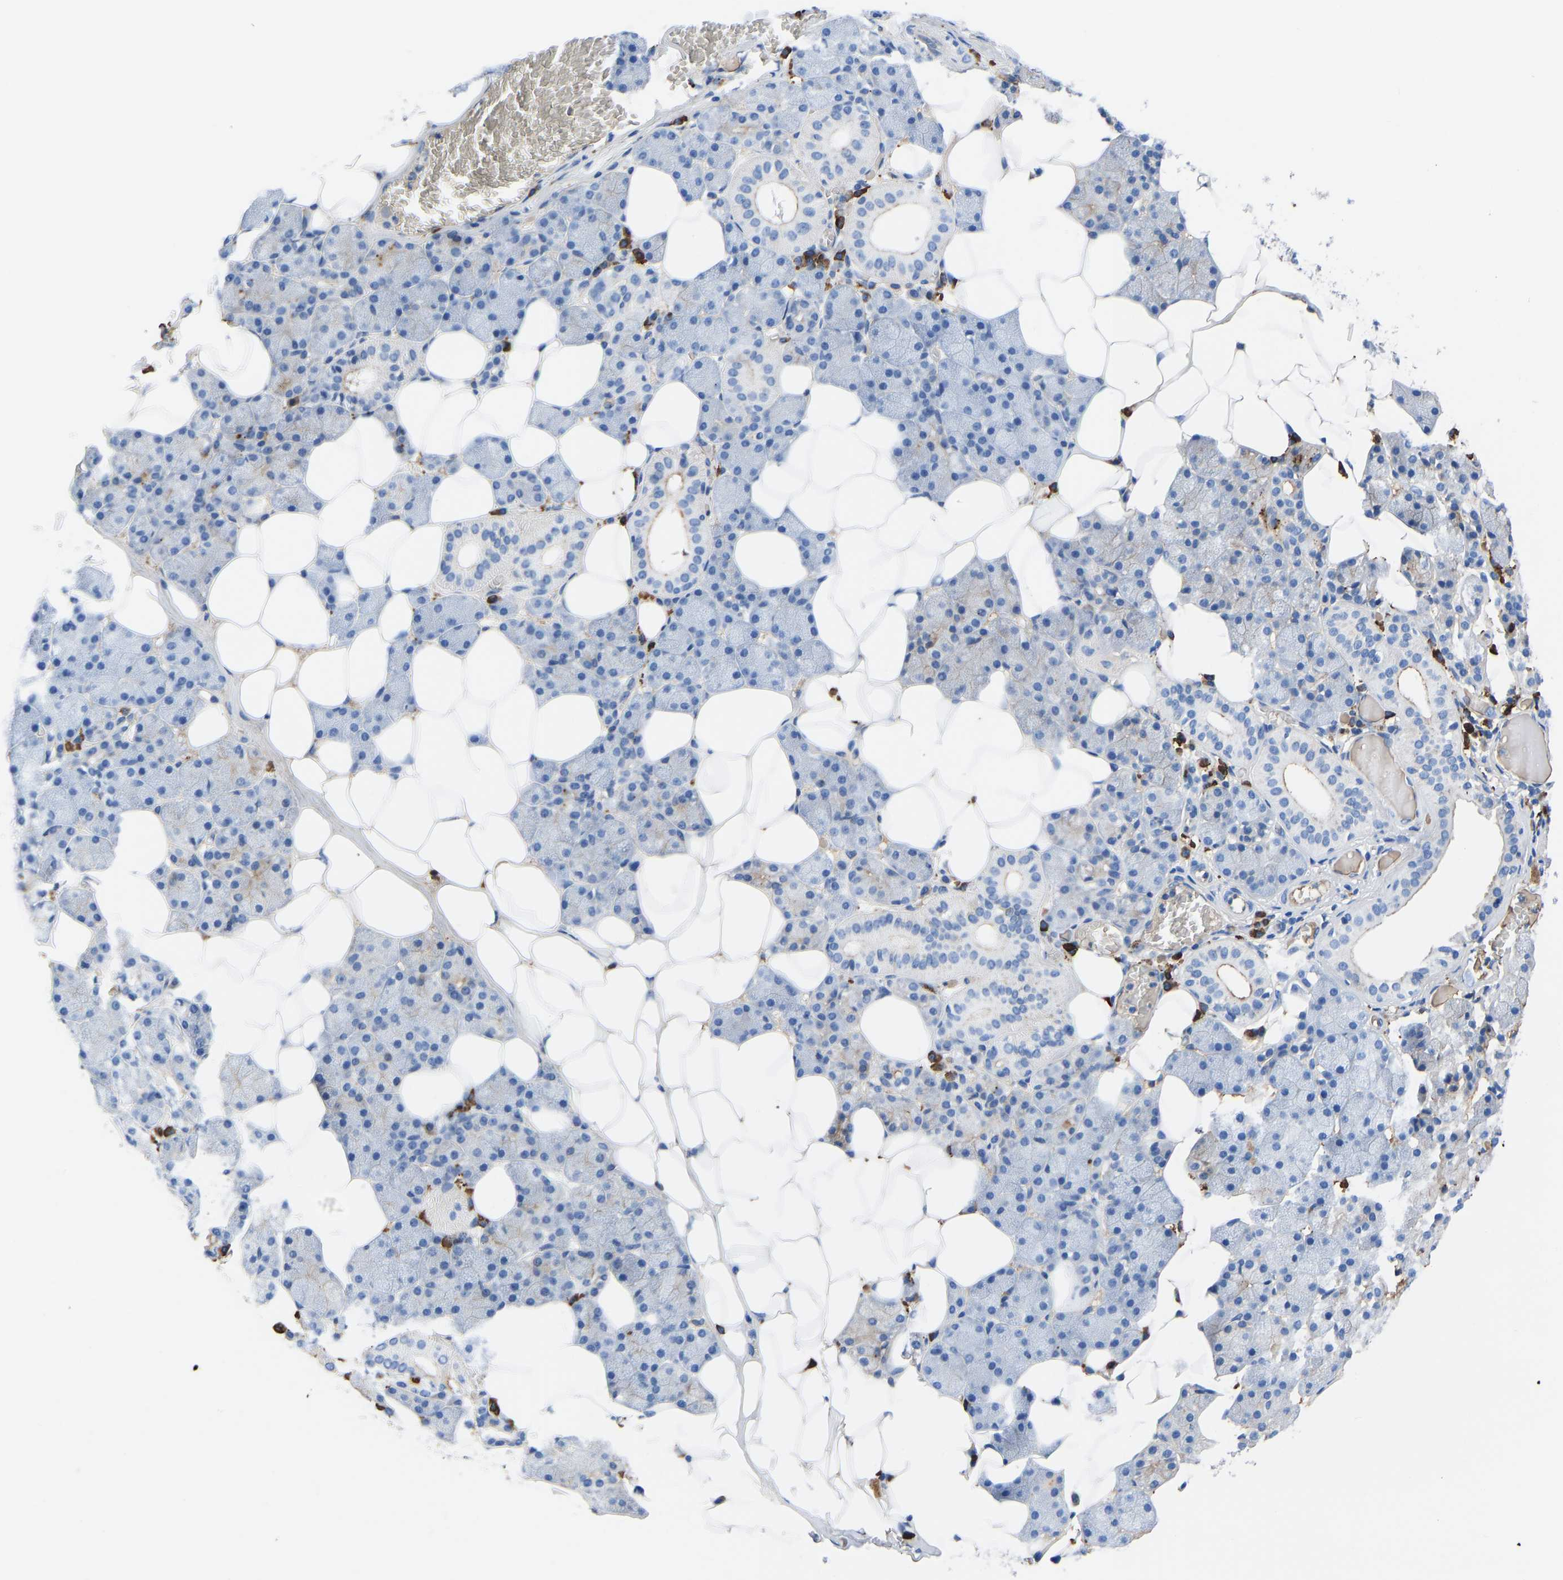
{"staining": {"intensity": "negative", "quantity": "none", "location": "none"}, "tissue": "salivary gland", "cell_type": "Glandular cells", "image_type": "normal", "snomed": [{"axis": "morphology", "description": "Normal tissue, NOS"}, {"axis": "topography", "description": "Salivary gland"}], "caption": "IHC histopathology image of unremarkable salivary gland: salivary gland stained with DAB (3,3'-diaminobenzidine) exhibits no significant protein positivity in glandular cells.", "gene": "HSPG2", "patient": {"sex": "female", "age": 33}}